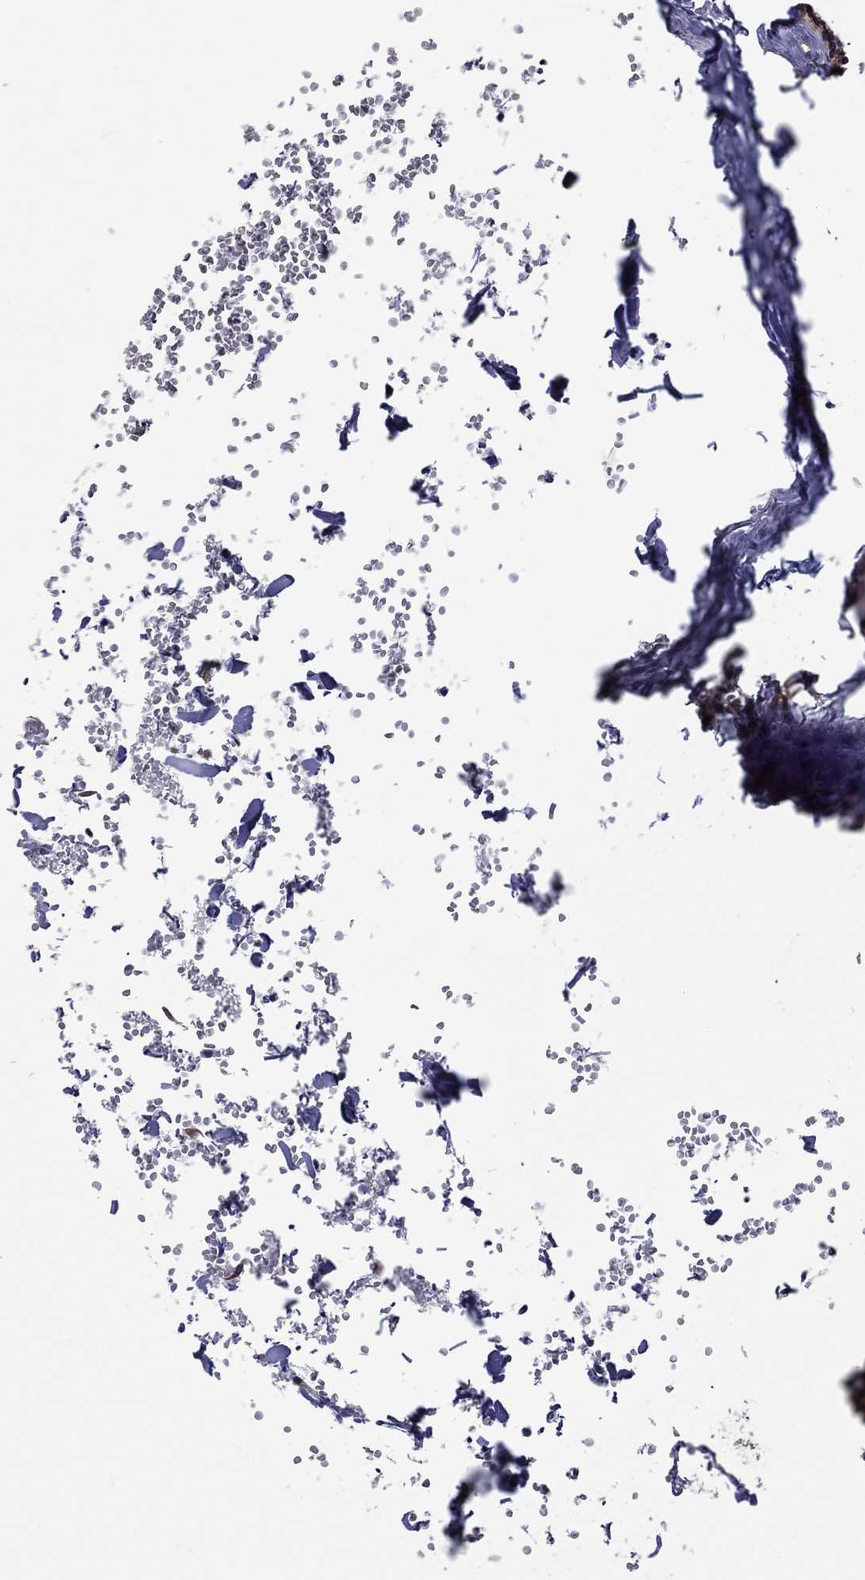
{"staining": {"intensity": "weak", "quantity": ">75%", "location": "cytoplasmic/membranous"}, "tissue": "lymph node", "cell_type": "Germinal center cells", "image_type": "normal", "snomed": [{"axis": "morphology", "description": "Normal tissue, NOS"}, {"axis": "topography", "description": "Lymph node"}], "caption": "Protein staining exhibits weak cytoplasmic/membranous staining in about >75% of germinal center cells in normal lymph node. The staining was performed using DAB (3,3'-diaminobenzidine), with brown indicating positive protein expression. Nuclei are stained blue with hematoxylin.", "gene": "RPLP0", "patient": {"sex": "male", "age": 59}}